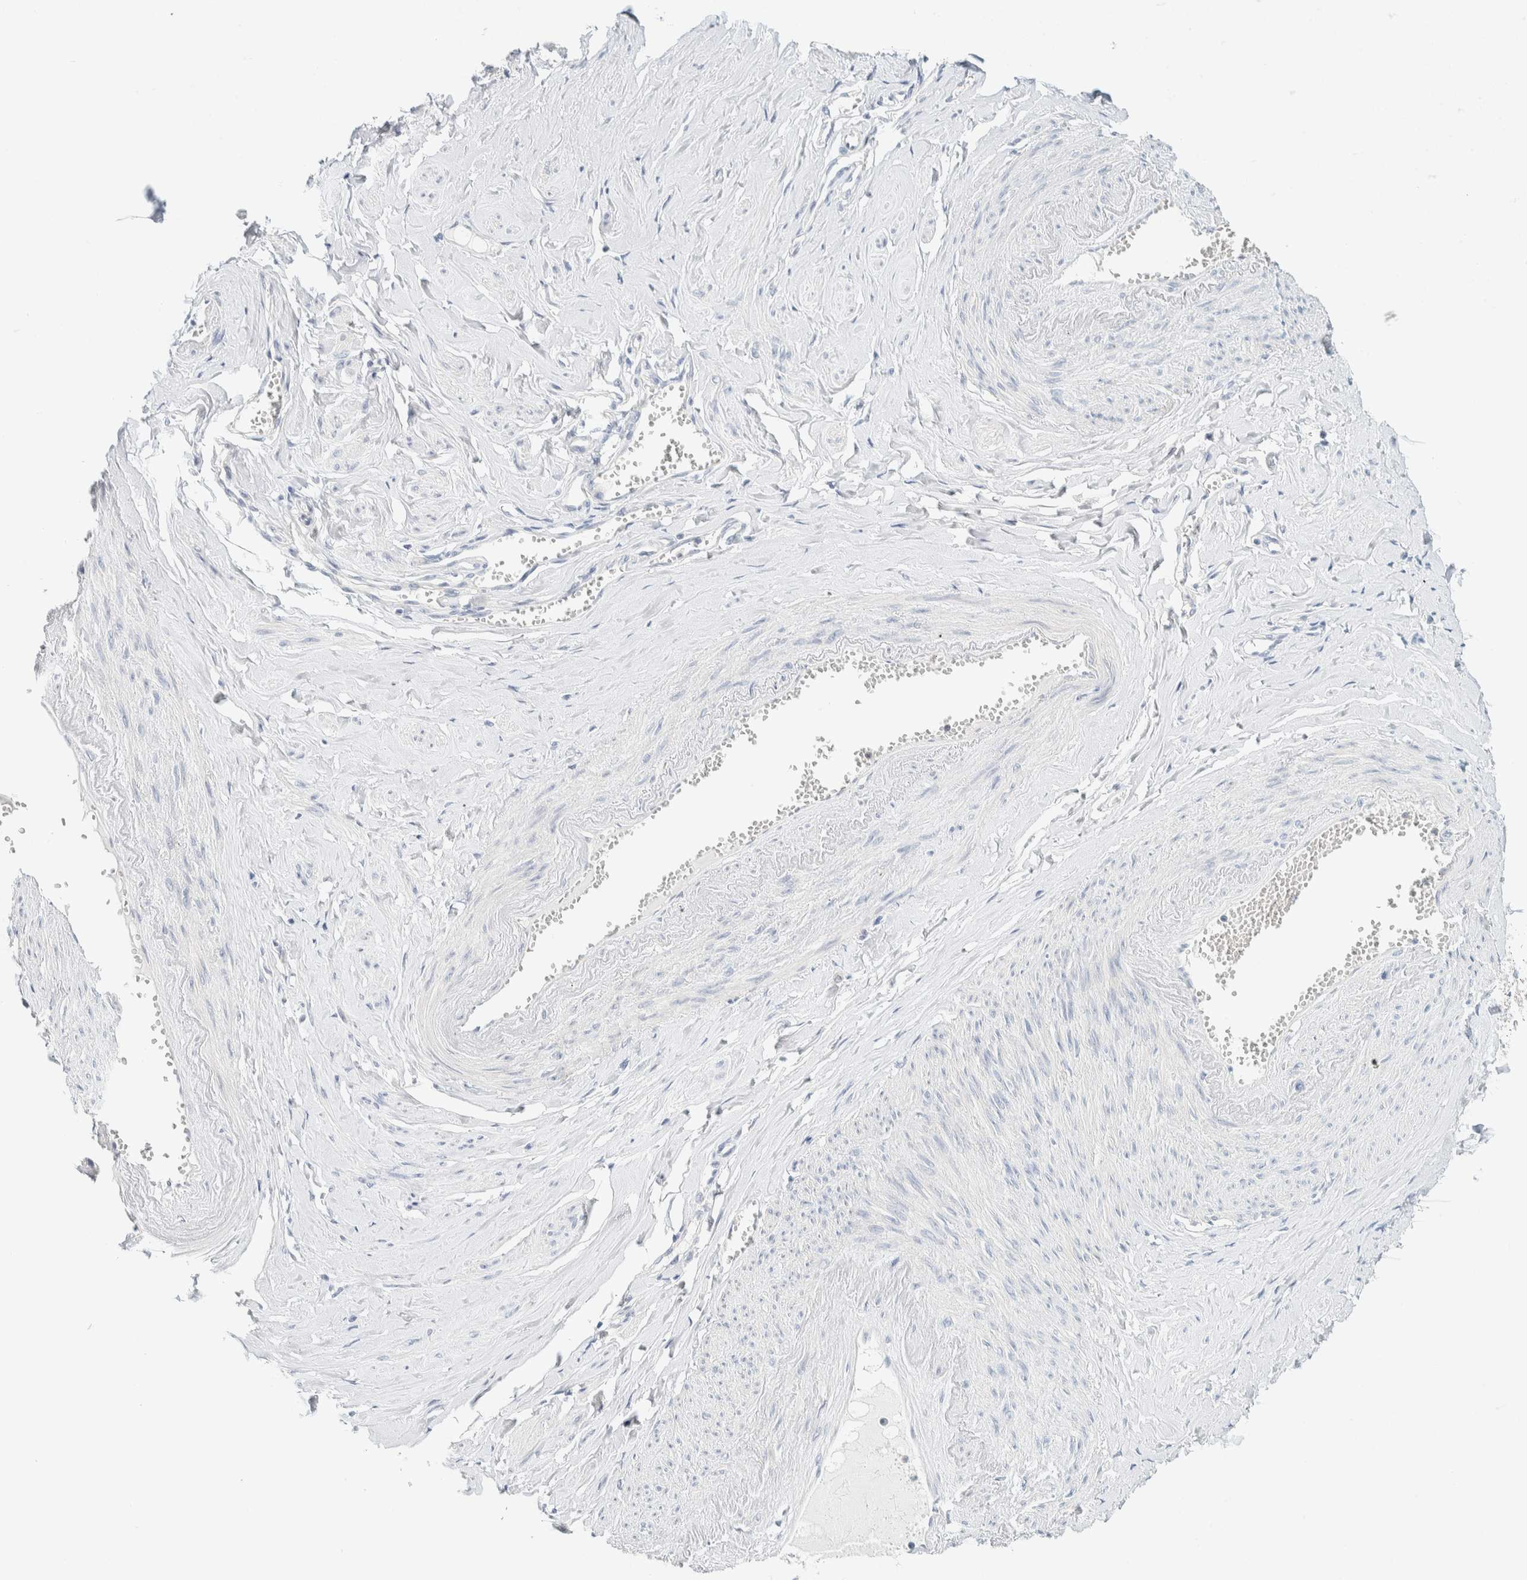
{"staining": {"intensity": "negative", "quantity": "none", "location": "none"}, "tissue": "adipose tissue", "cell_type": "Adipocytes", "image_type": "normal", "snomed": [{"axis": "morphology", "description": "Normal tissue, NOS"}, {"axis": "topography", "description": "Vascular tissue"}, {"axis": "topography", "description": "Fallopian tube"}, {"axis": "topography", "description": "Ovary"}], "caption": "There is no significant expression in adipocytes of adipose tissue.", "gene": "NDE1", "patient": {"sex": "female", "age": 67}}